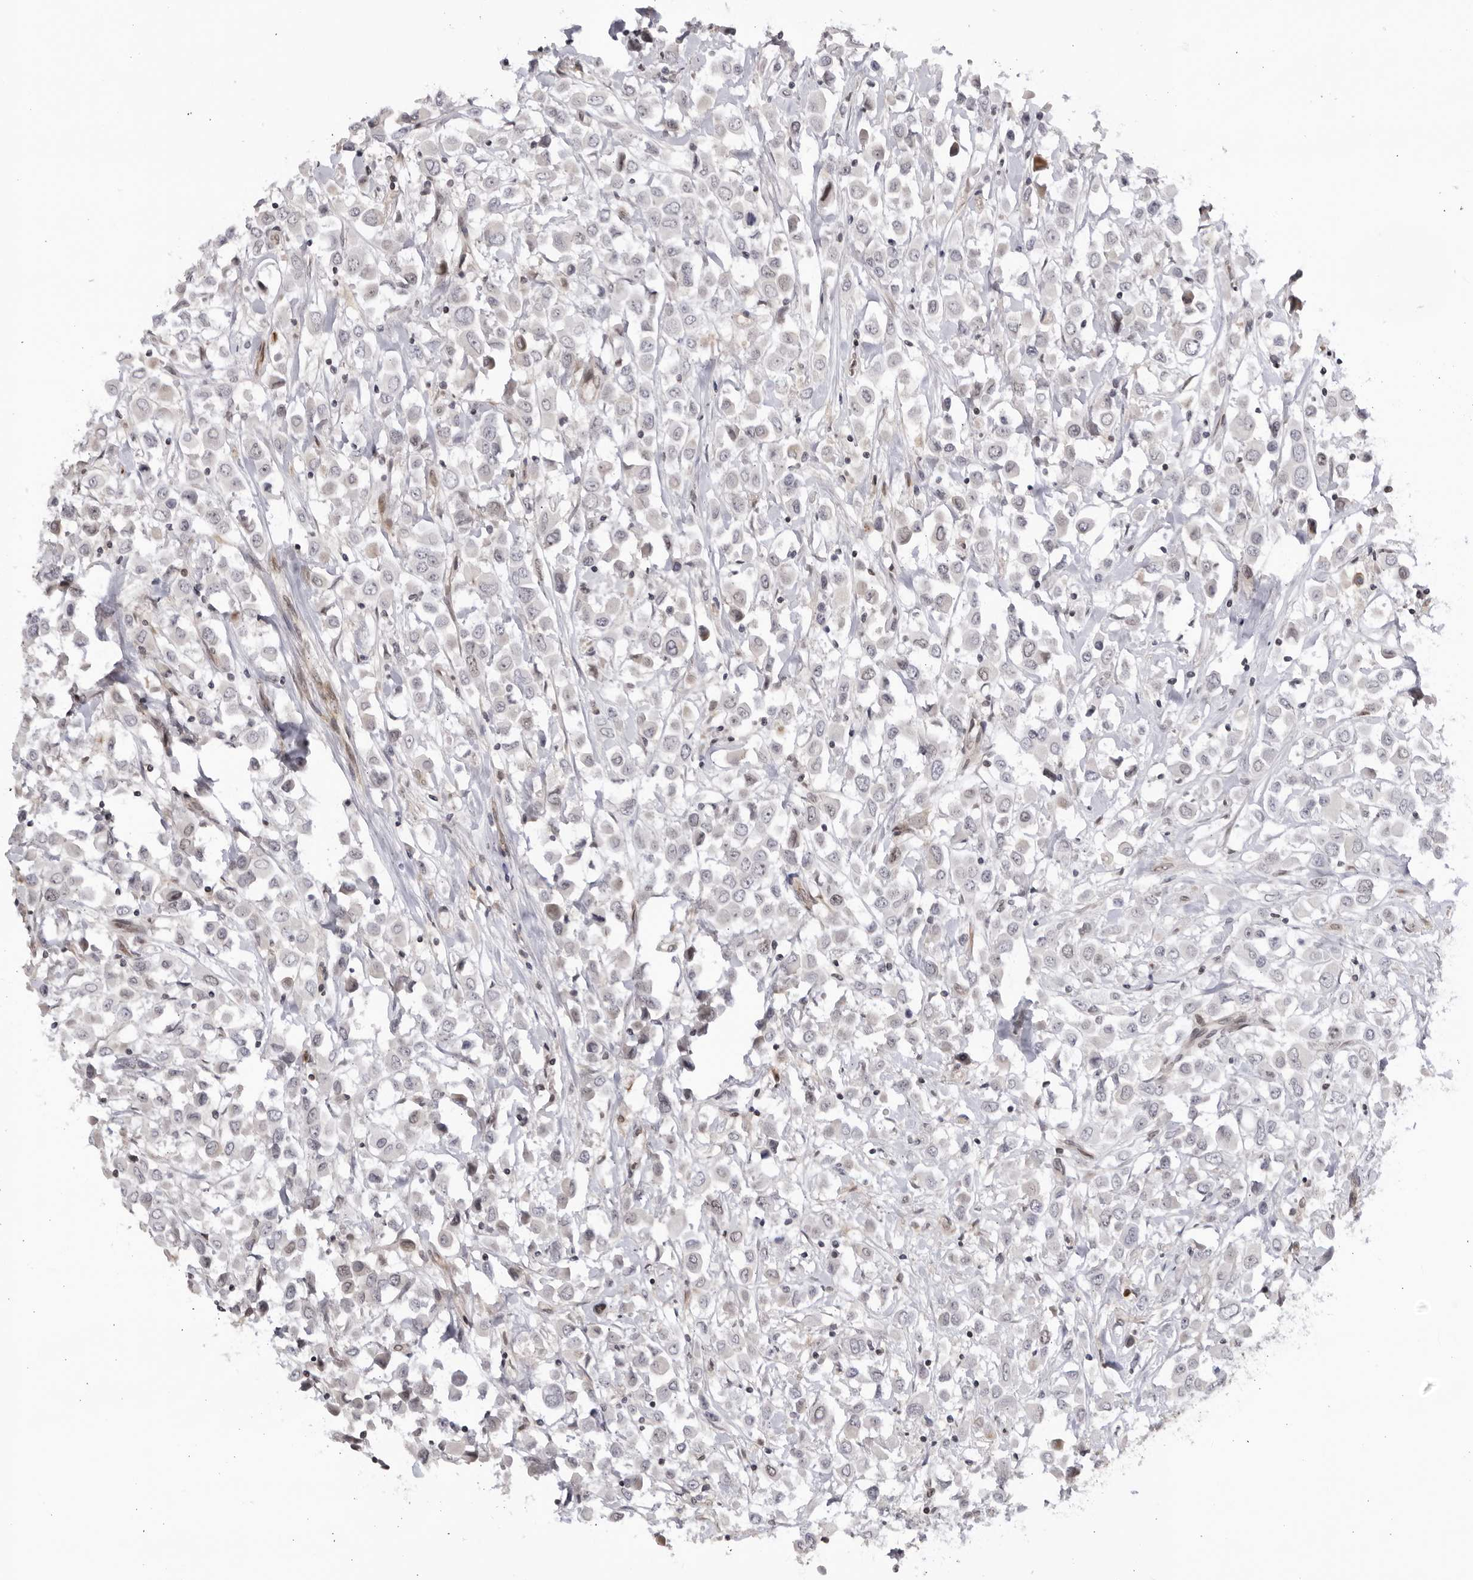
{"staining": {"intensity": "negative", "quantity": "none", "location": "none"}, "tissue": "breast cancer", "cell_type": "Tumor cells", "image_type": "cancer", "snomed": [{"axis": "morphology", "description": "Duct carcinoma"}, {"axis": "topography", "description": "Breast"}], "caption": "Breast cancer (invasive ductal carcinoma) was stained to show a protein in brown. There is no significant staining in tumor cells. The staining was performed using DAB to visualize the protein expression in brown, while the nuclei were stained in blue with hematoxylin (Magnification: 20x).", "gene": "CNBD1", "patient": {"sex": "female", "age": 61}}